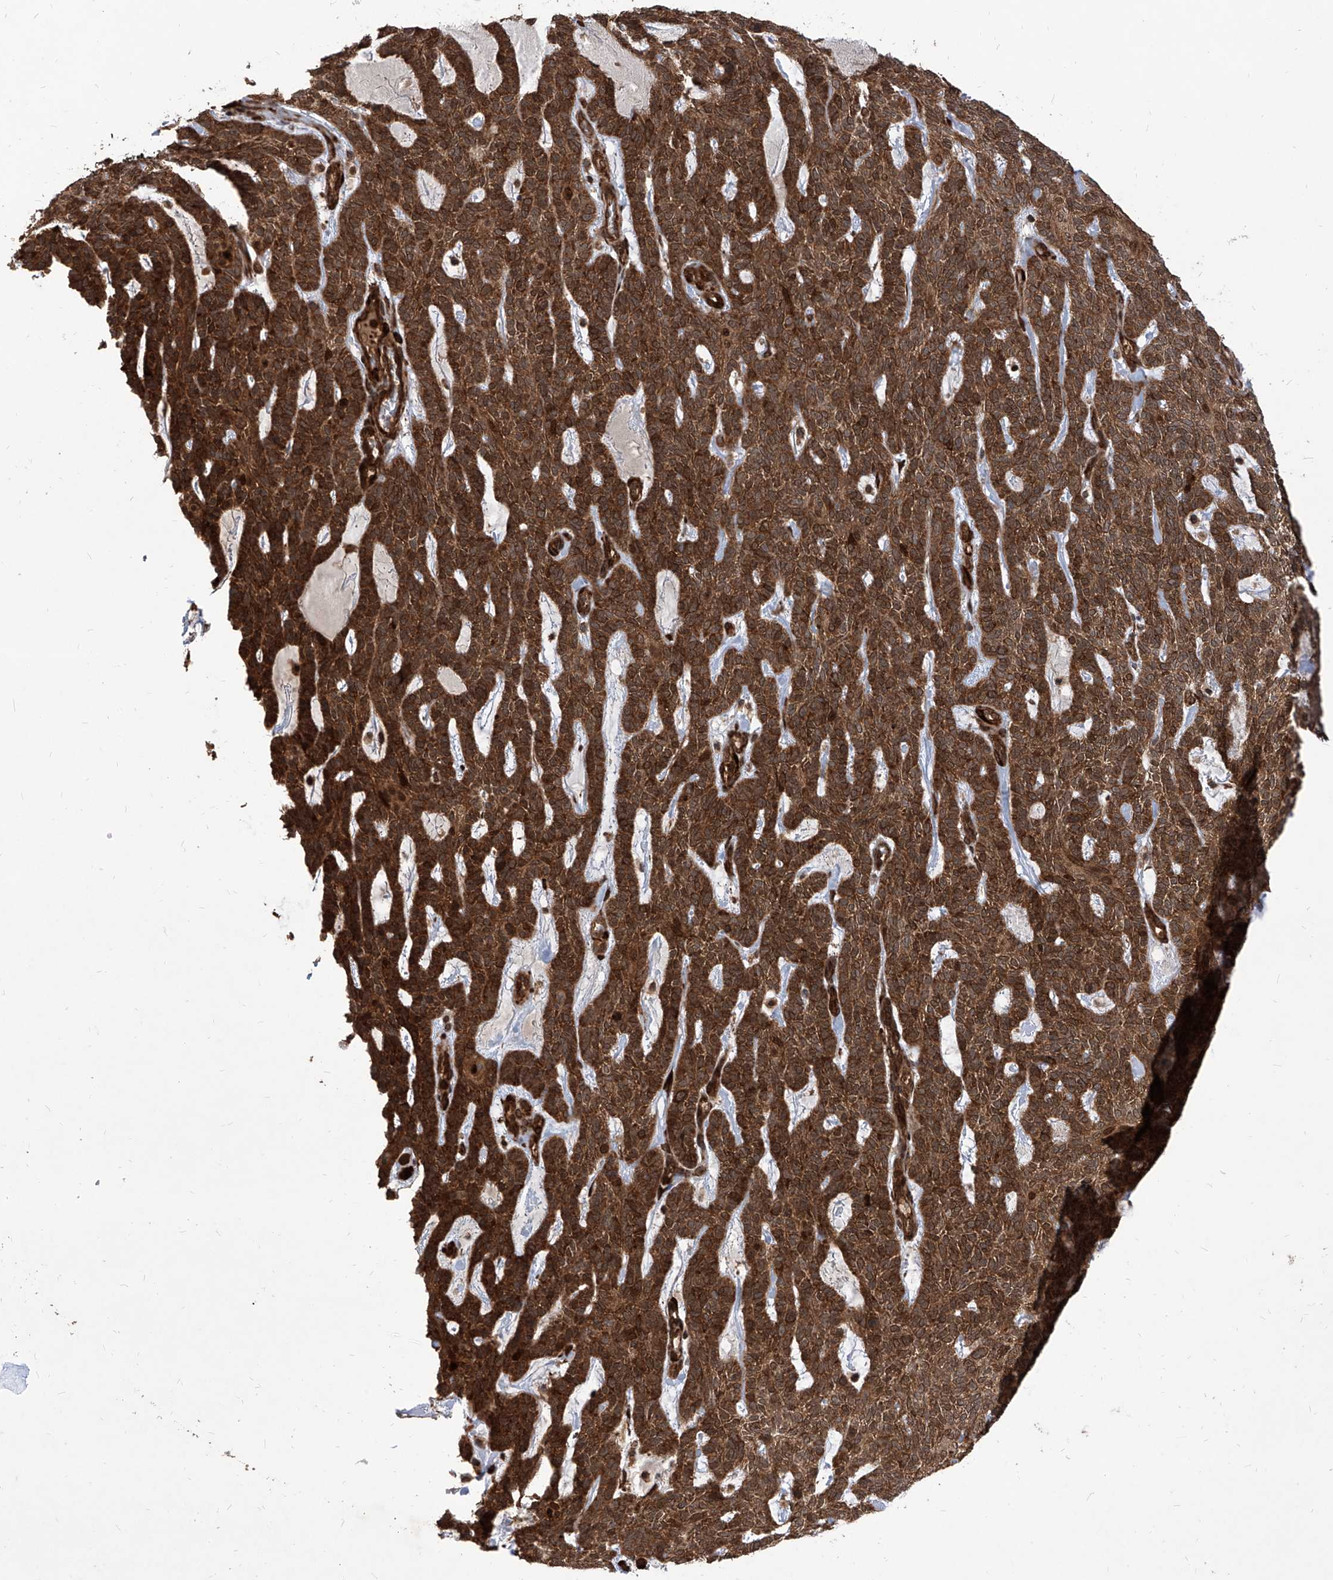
{"staining": {"intensity": "strong", "quantity": ">75%", "location": "cytoplasmic/membranous,nuclear"}, "tissue": "skin cancer", "cell_type": "Tumor cells", "image_type": "cancer", "snomed": [{"axis": "morphology", "description": "Squamous cell carcinoma, NOS"}, {"axis": "topography", "description": "Skin"}], "caption": "Immunohistochemical staining of skin squamous cell carcinoma displays high levels of strong cytoplasmic/membranous and nuclear expression in approximately >75% of tumor cells.", "gene": "MAGED2", "patient": {"sex": "female", "age": 90}}